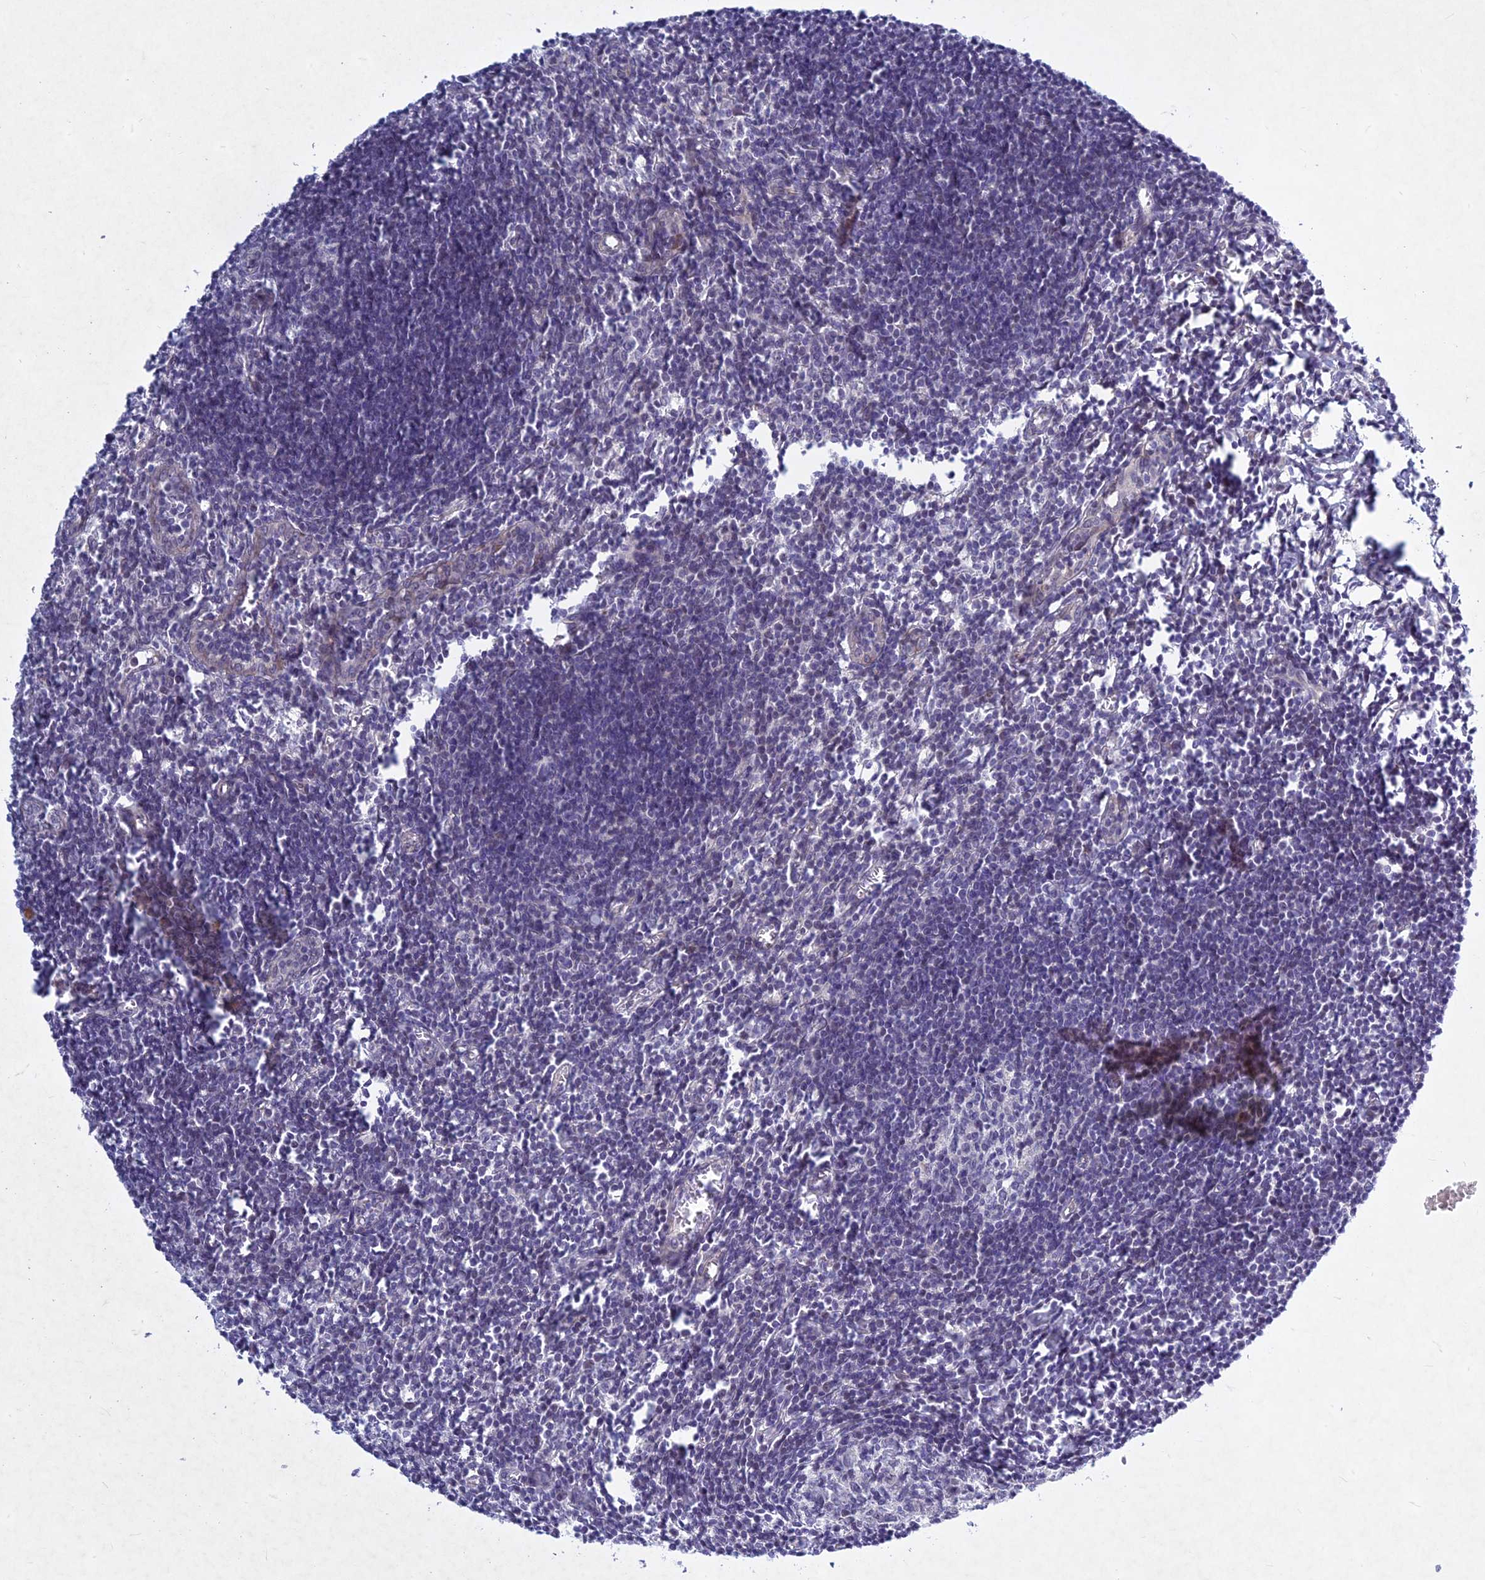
{"staining": {"intensity": "negative", "quantity": "none", "location": "none"}, "tissue": "lymph node", "cell_type": "Germinal center cells", "image_type": "normal", "snomed": [{"axis": "morphology", "description": "Normal tissue, NOS"}, {"axis": "morphology", "description": "Malignant melanoma, Metastatic site"}, {"axis": "topography", "description": "Lymph node"}], "caption": "DAB (3,3'-diaminobenzidine) immunohistochemical staining of normal lymph node reveals no significant staining in germinal center cells.", "gene": "PTHLH", "patient": {"sex": "male", "age": 41}}